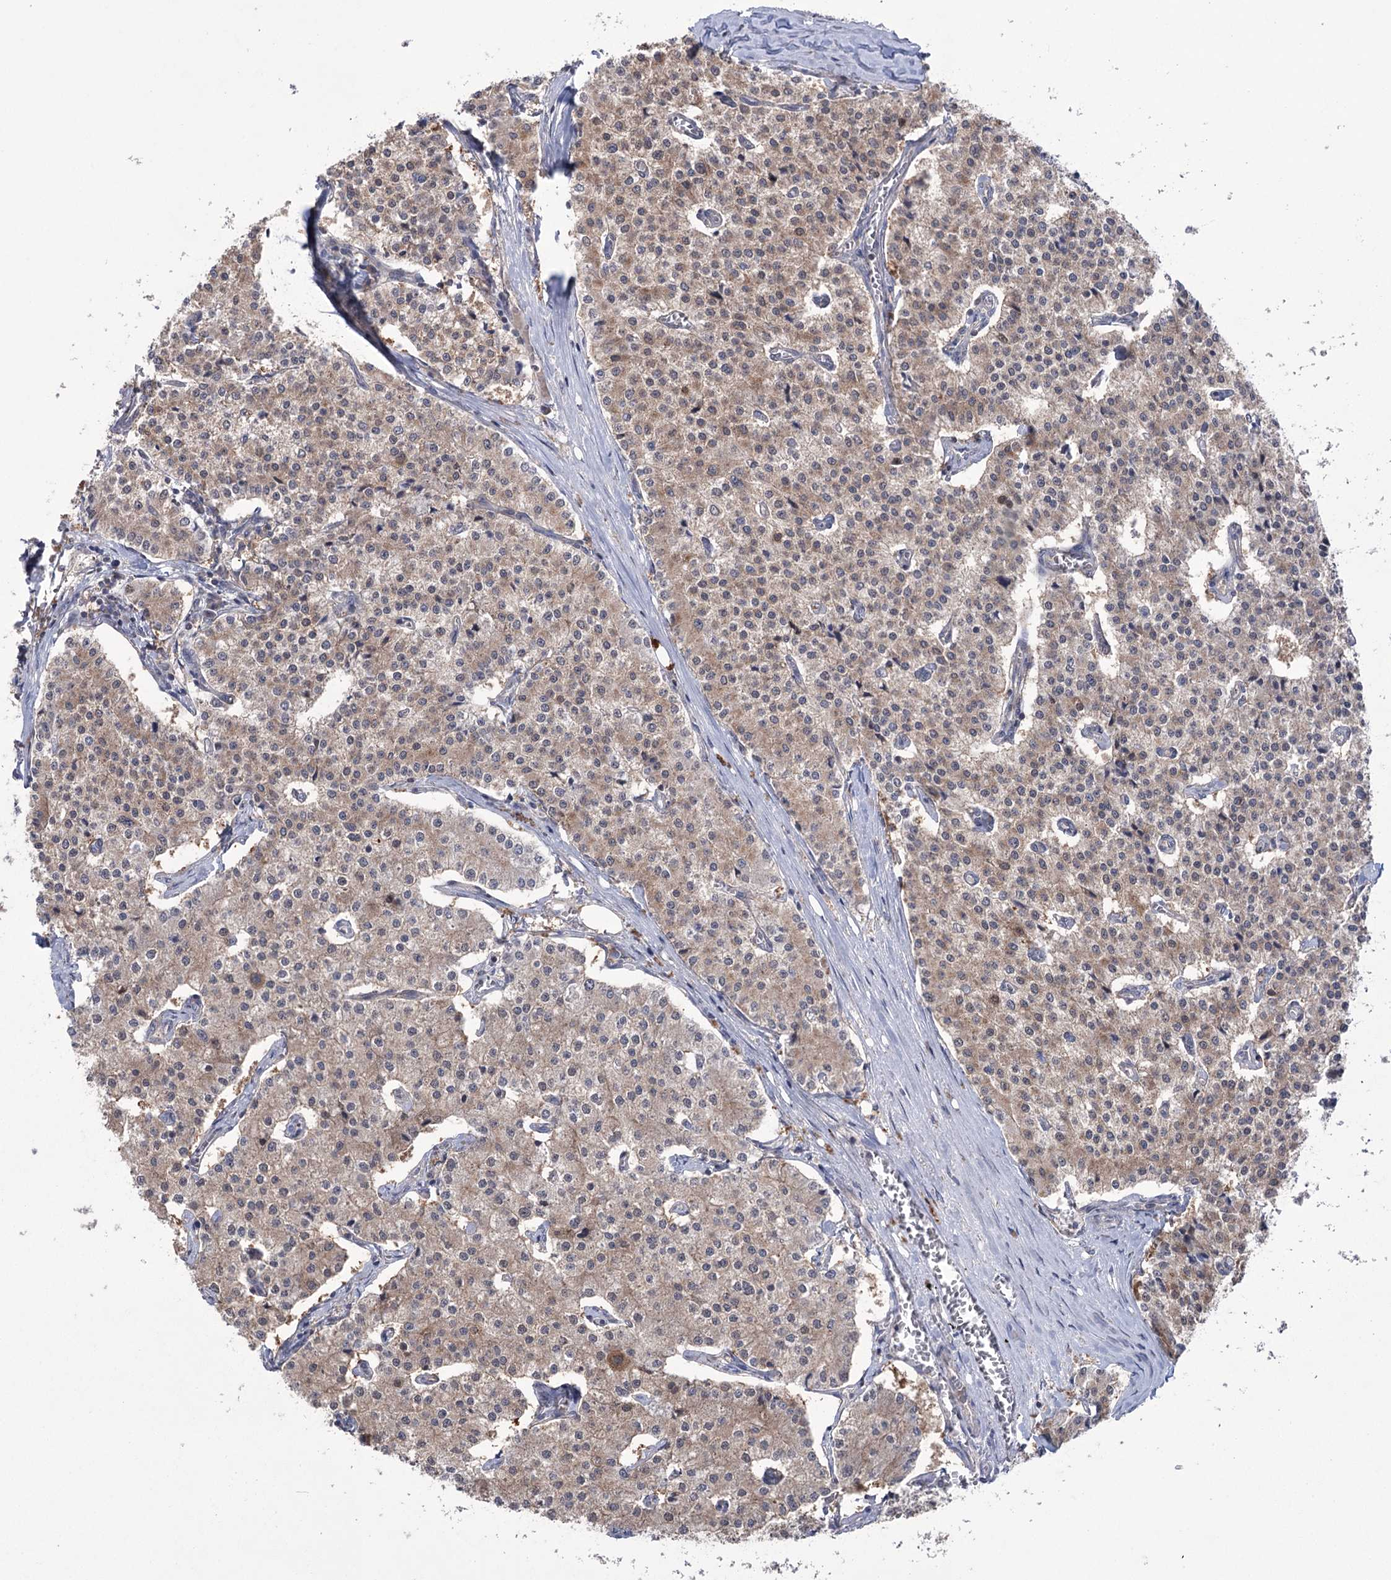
{"staining": {"intensity": "weak", "quantity": ">75%", "location": "cytoplasmic/membranous"}, "tissue": "carcinoid", "cell_type": "Tumor cells", "image_type": "cancer", "snomed": [{"axis": "morphology", "description": "Carcinoid, malignant, NOS"}, {"axis": "topography", "description": "Colon"}], "caption": "Protein expression analysis of malignant carcinoid displays weak cytoplasmic/membranous positivity in about >75% of tumor cells.", "gene": "TRIM71", "patient": {"sex": "female", "age": 52}}